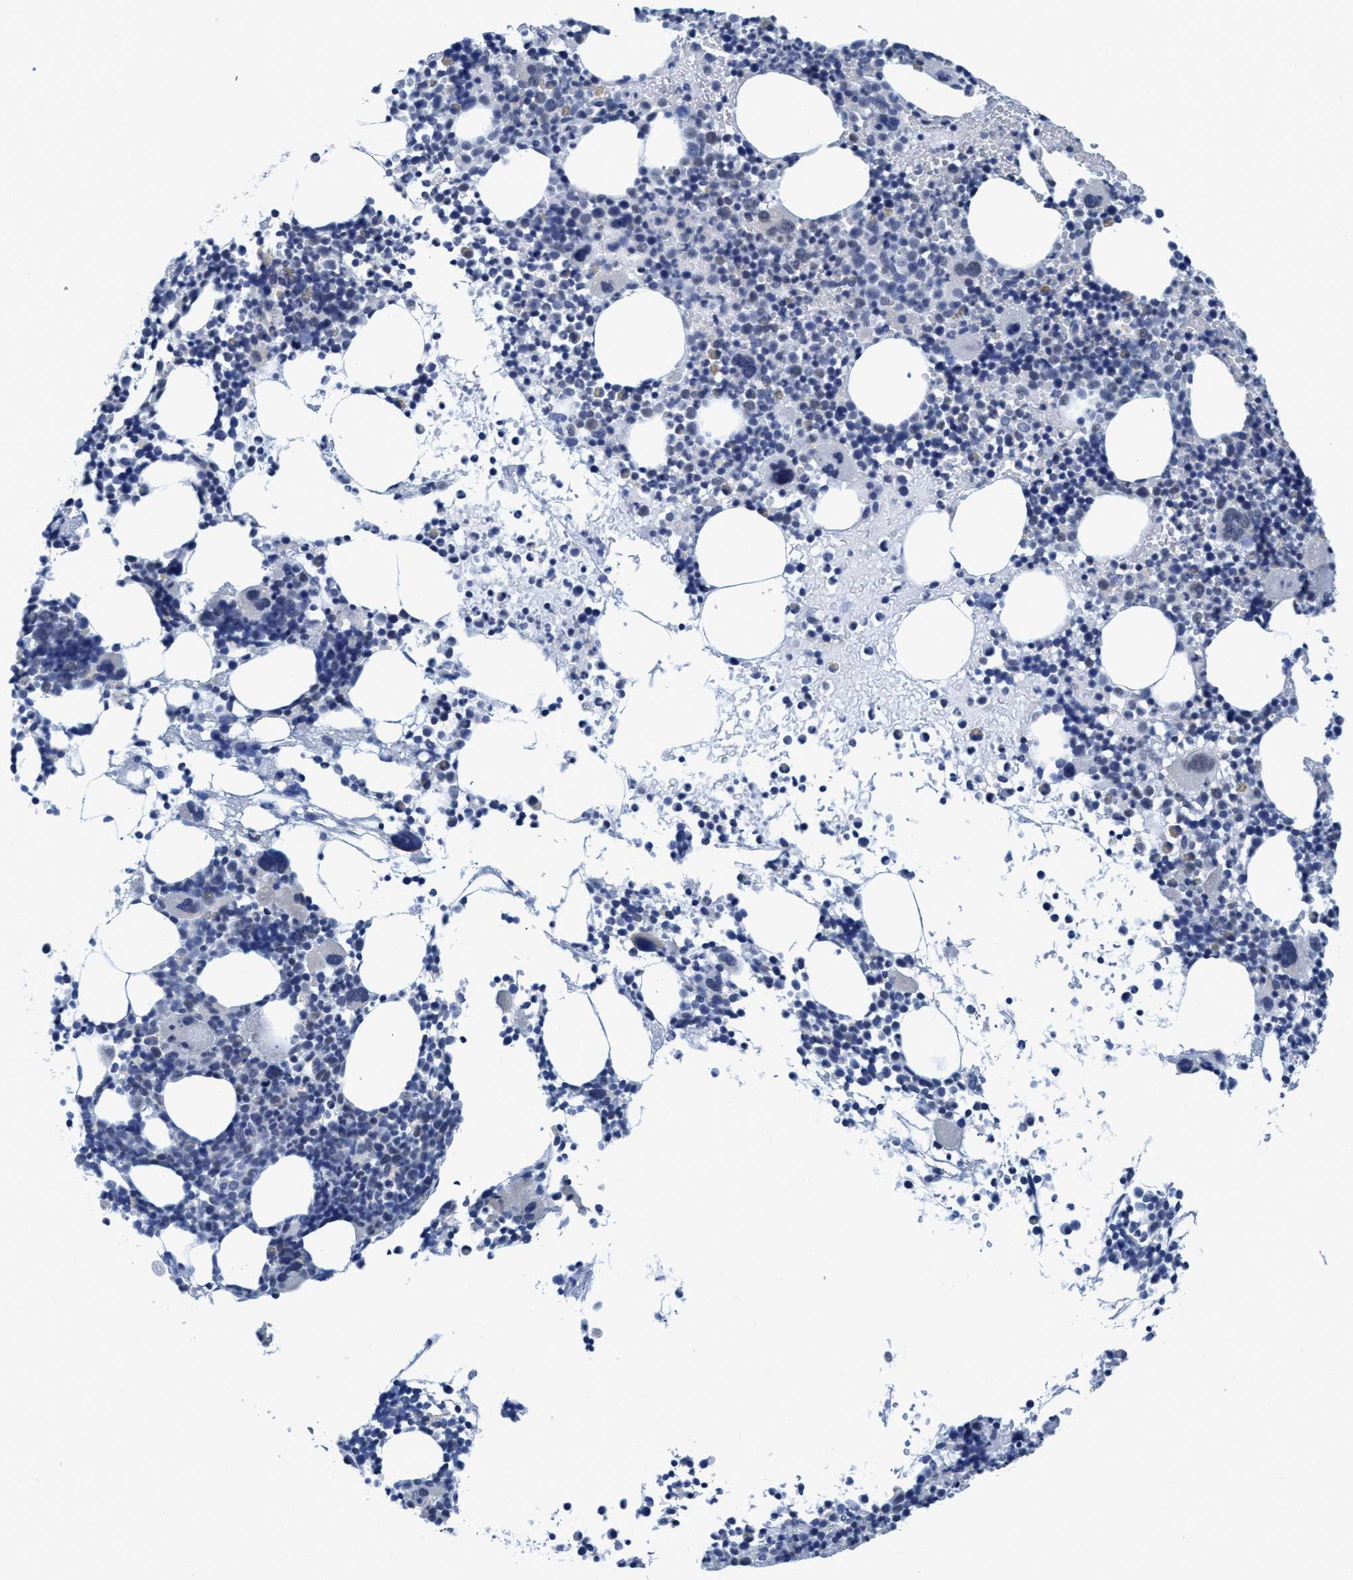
{"staining": {"intensity": "negative", "quantity": "none", "location": "none"}, "tissue": "bone marrow", "cell_type": "Hematopoietic cells", "image_type": "normal", "snomed": [{"axis": "morphology", "description": "Normal tissue, NOS"}, {"axis": "morphology", "description": "Inflammation, NOS"}, {"axis": "topography", "description": "Bone marrow"}], "caption": "Hematopoietic cells show no significant positivity in benign bone marrow.", "gene": "DNAI1", "patient": {"sex": "male", "age": 78}}